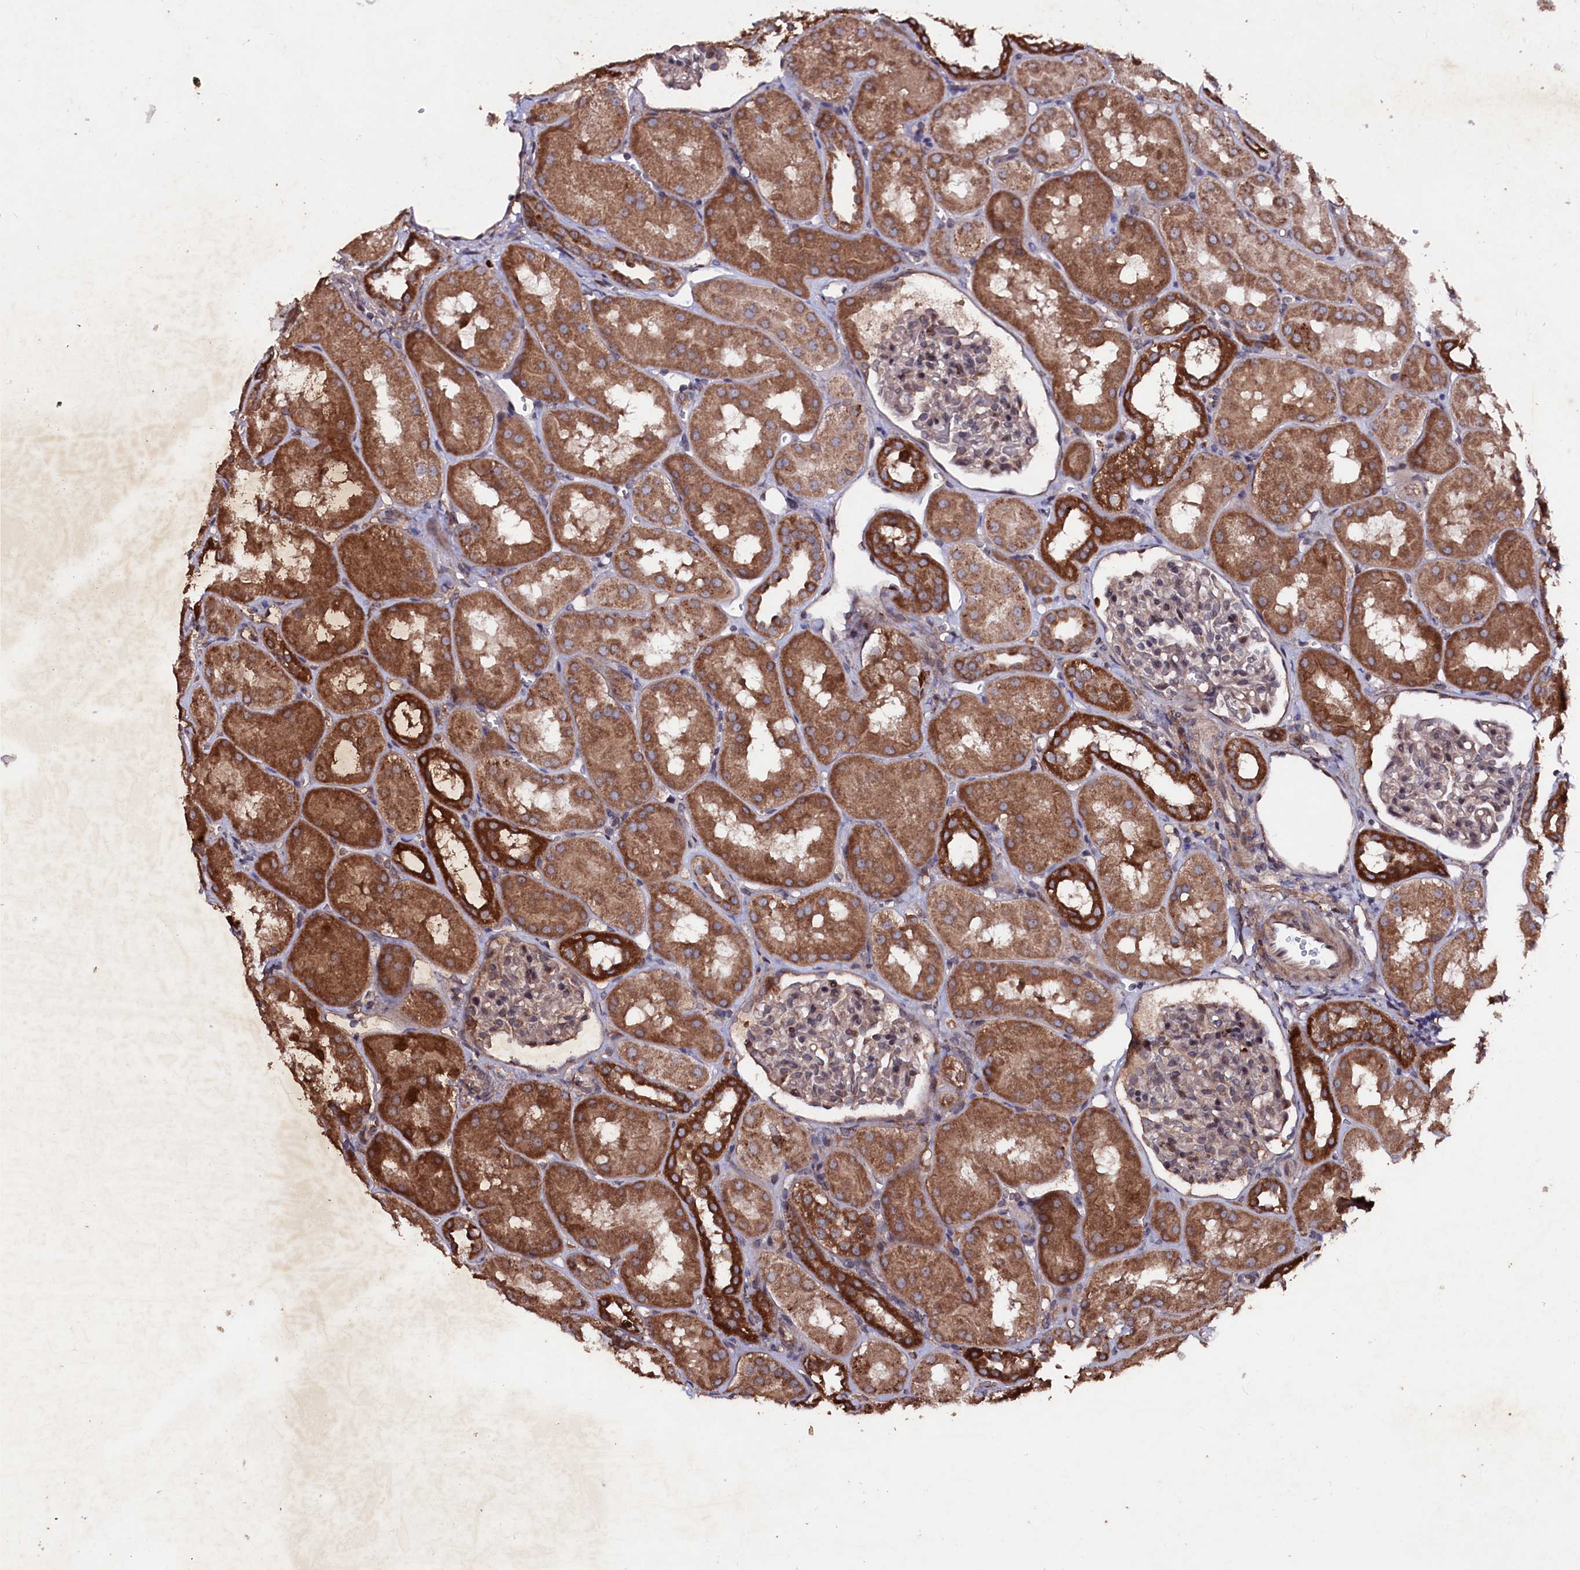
{"staining": {"intensity": "weak", "quantity": "25%-75%", "location": "cytoplasmic/membranous"}, "tissue": "kidney", "cell_type": "Cells in glomeruli", "image_type": "normal", "snomed": [{"axis": "morphology", "description": "Normal tissue, NOS"}, {"axis": "topography", "description": "Kidney"}, {"axis": "topography", "description": "Urinary bladder"}], "caption": "High-power microscopy captured an immunohistochemistry micrograph of normal kidney, revealing weak cytoplasmic/membranous staining in about 25%-75% of cells in glomeruli.", "gene": "MYO1H", "patient": {"sex": "male", "age": 16}}